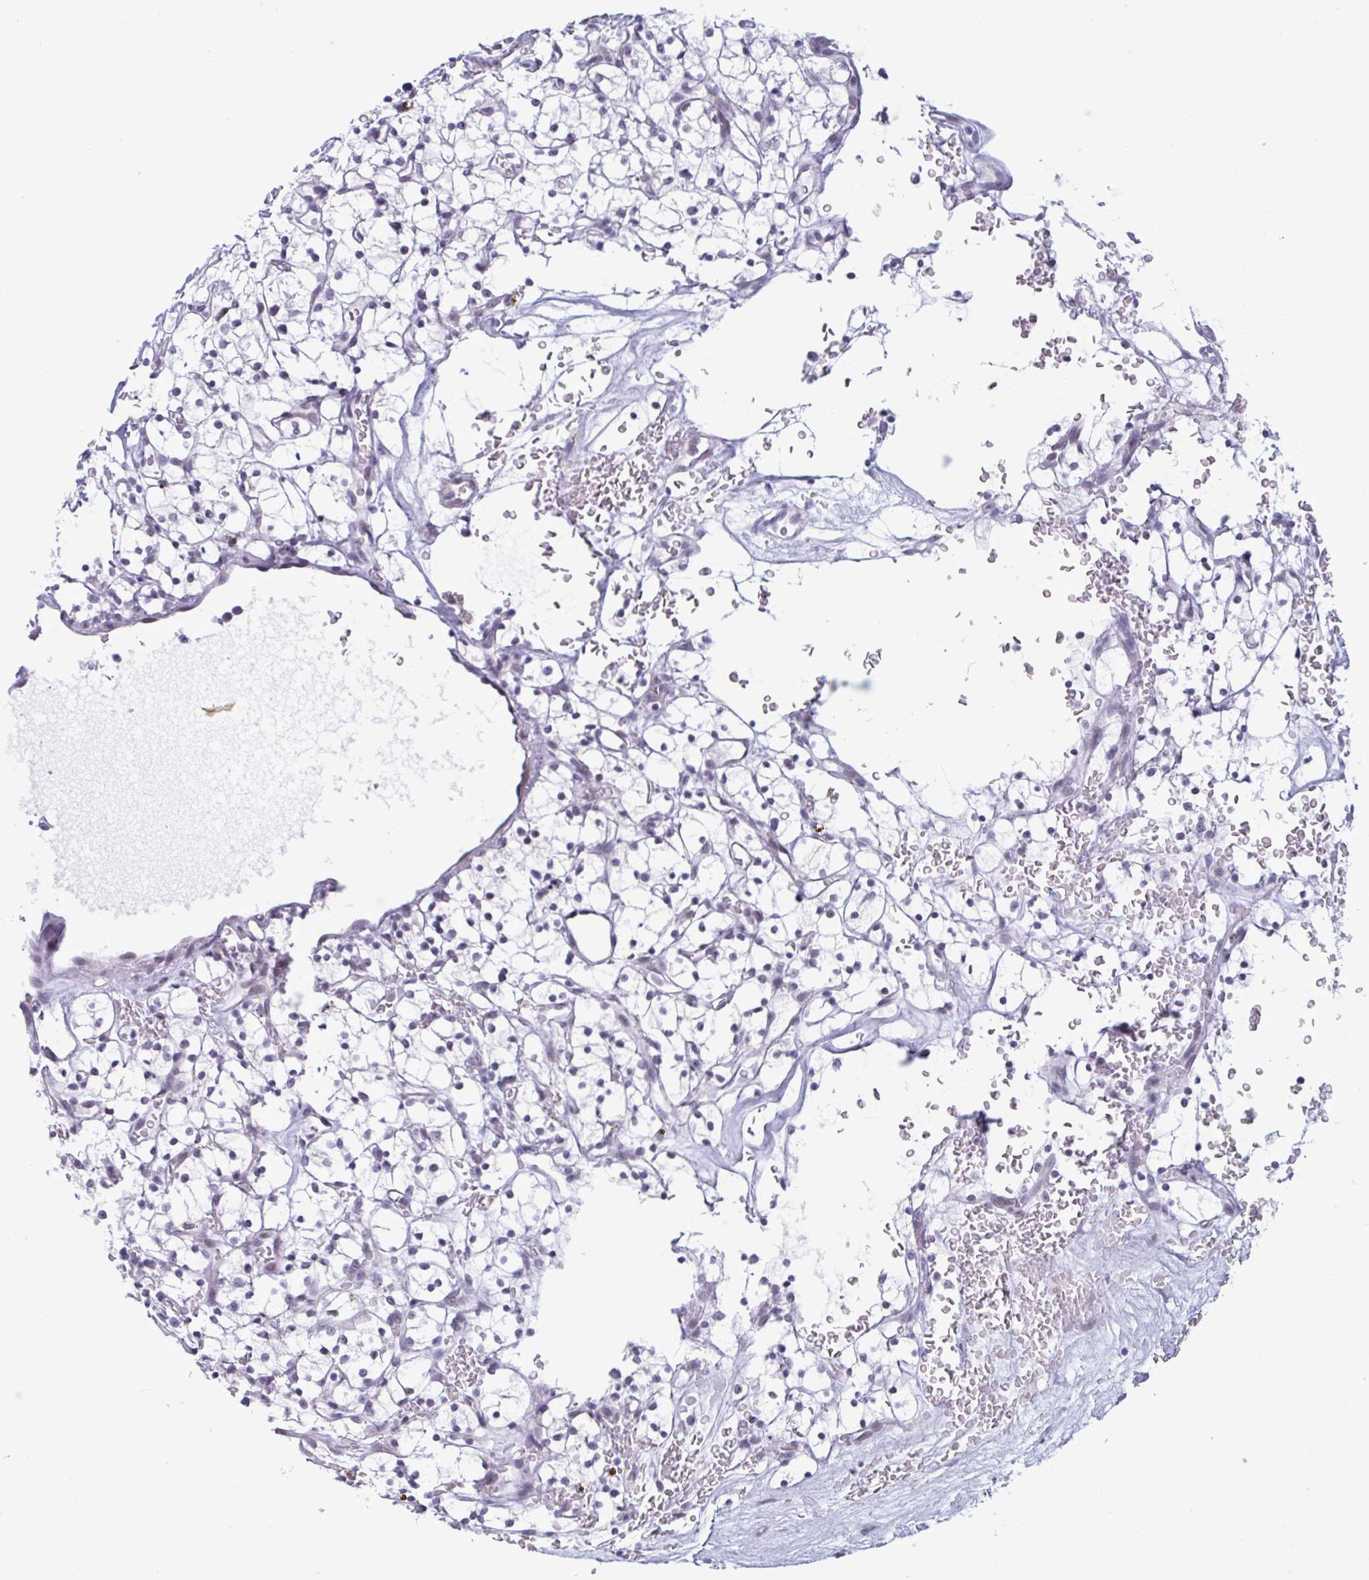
{"staining": {"intensity": "negative", "quantity": "none", "location": "none"}, "tissue": "renal cancer", "cell_type": "Tumor cells", "image_type": "cancer", "snomed": [{"axis": "morphology", "description": "Adenocarcinoma, NOS"}, {"axis": "topography", "description": "Kidney"}], "caption": "High magnification brightfield microscopy of renal adenocarcinoma stained with DAB (3,3'-diaminobenzidine) (brown) and counterstained with hematoxylin (blue): tumor cells show no significant staining.", "gene": "MSMB", "patient": {"sex": "female", "age": 64}}